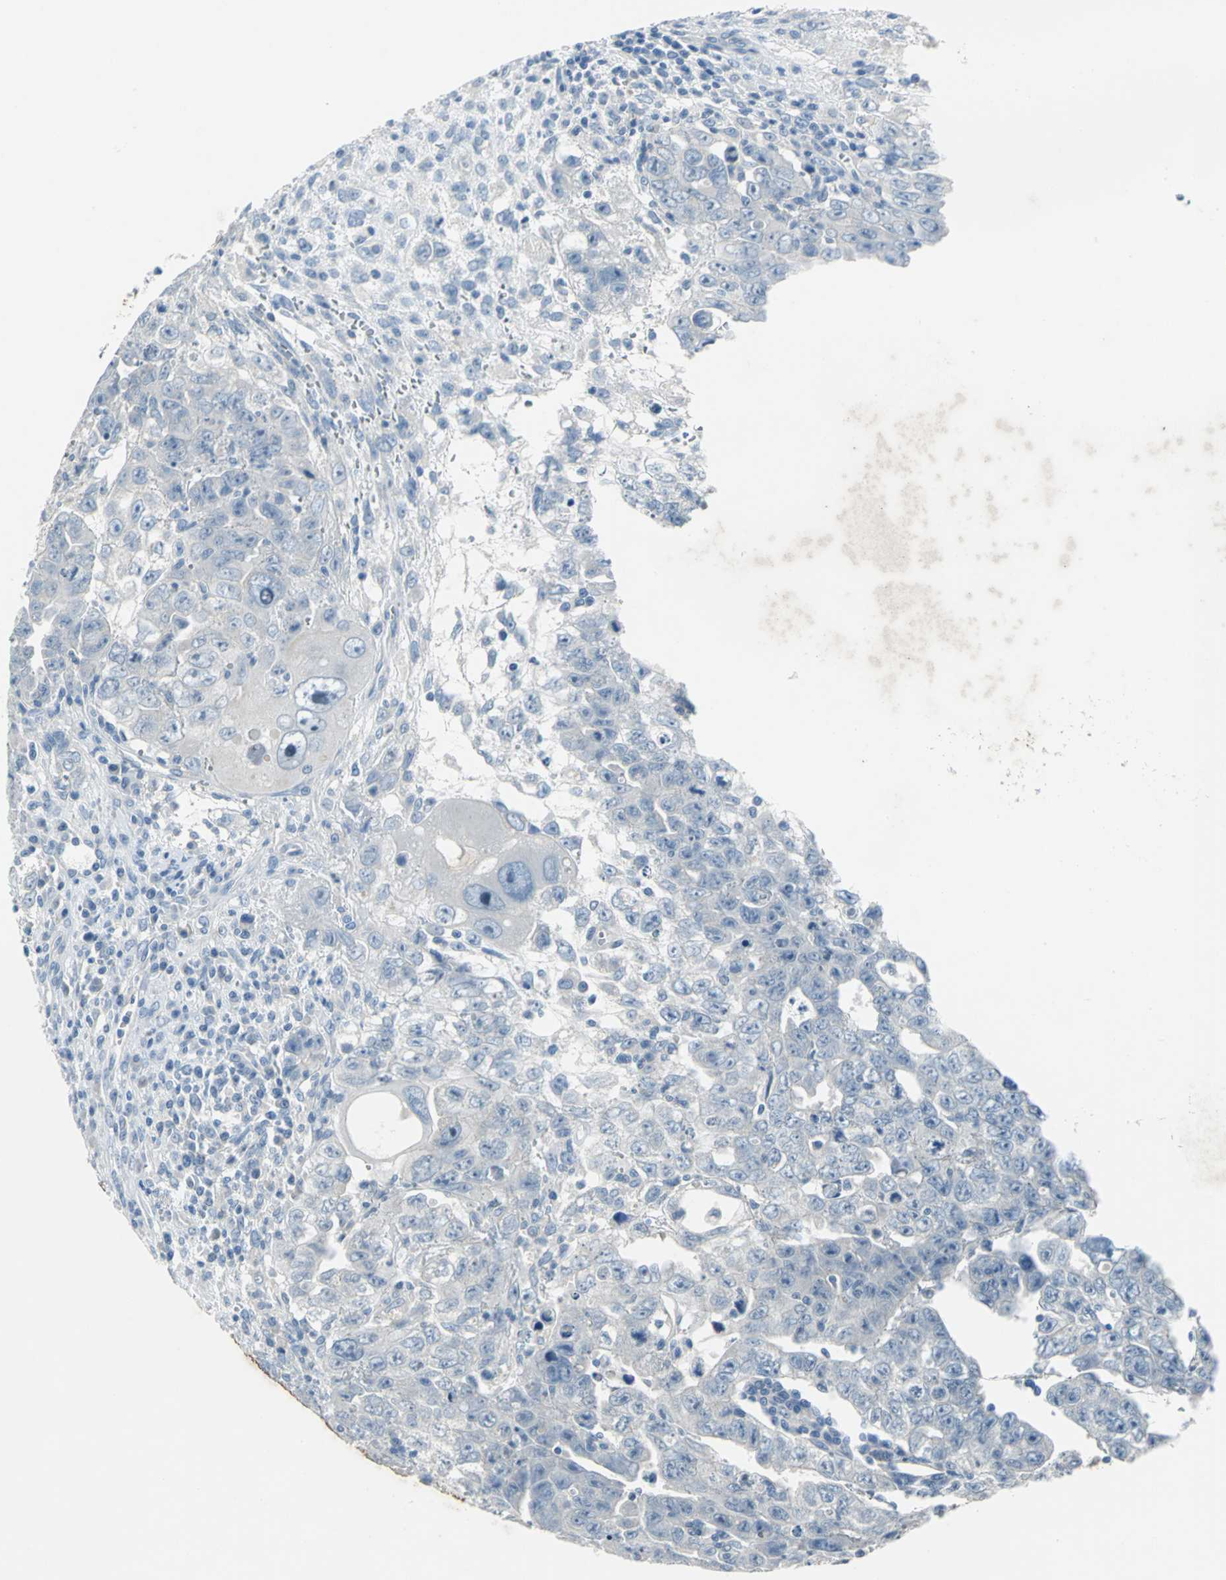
{"staining": {"intensity": "negative", "quantity": "none", "location": "none"}, "tissue": "testis cancer", "cell_type": "Tumor cells", "image_type": "cancer", "snomed": [{"axis": "morphology", "description": "Carcinoma, Embryonal, NOS"}, {"axis": "topography", "description": "Testis"}], "caption": "This is an immunohistochemistry micrograph of testis cancer (embryonal carcinoma). There is no expression in tumor cells.", "gene": "PTGDS", "patient": {"sex": "male", "age": 28}}